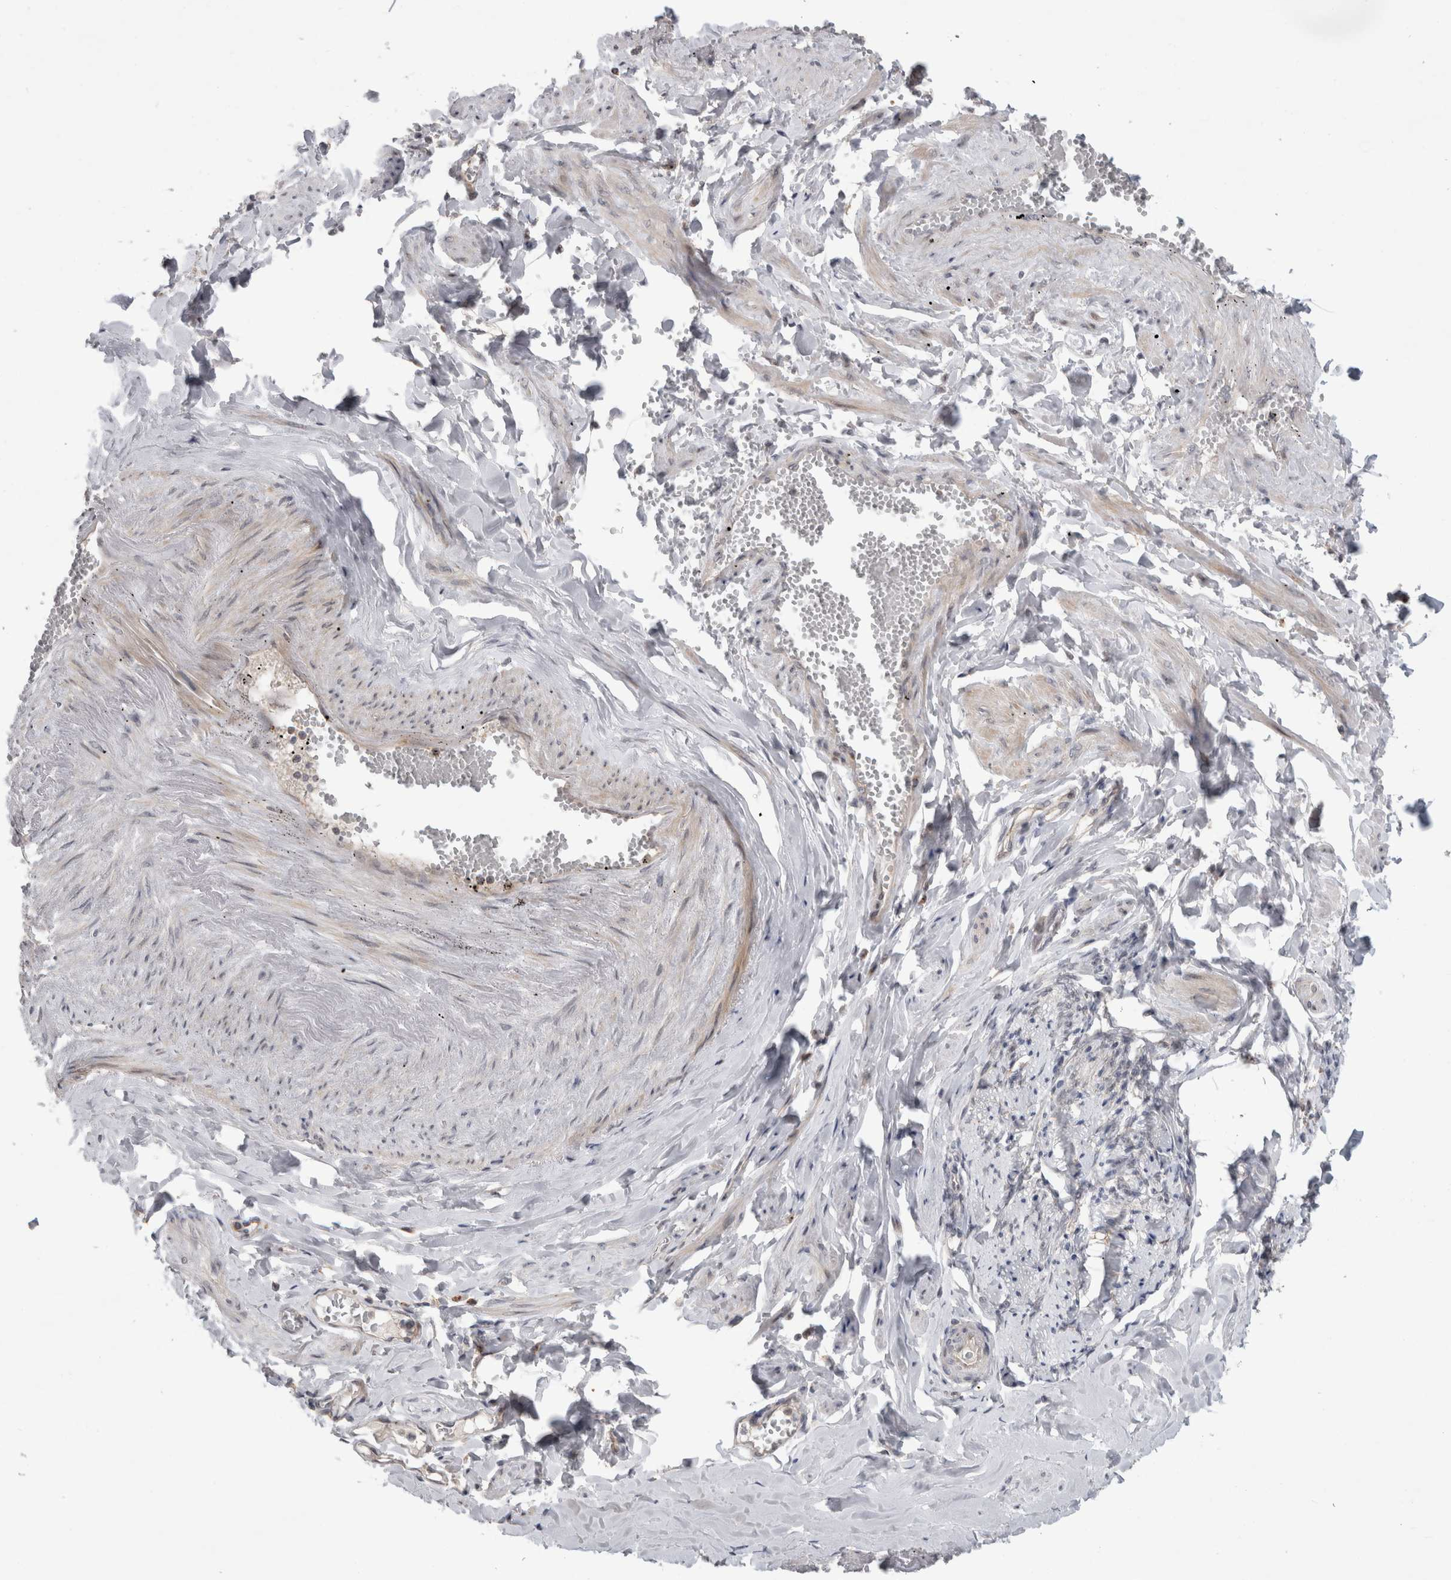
{"staining": {"intensity": "weak", "quantity": "25%-75%", "location": "cytoplasmic/membranous,nuclear"}, "tissue": "adipose tissue", "cell_type": "Adipocytes", "image_type": "normal", "snomed": [{"axis": "morphology", "description": "Normal tissue, NOS"}, {"axis": "topography", "description": "Vascular tissue"}, {"axis": "topography", "description": "Fallopian tube"}, {"axis": "topography", "description": "Ovary"}], "caption": "The photomicrograph demonstrates a brown stain indicating the presence of a protein in the cytoplasmic/membranous,nuclear of adipocytes in adipose tissue. (IHC, brightfield microscopy, high magnification).", "gene": "MTBP", "patient": {"sex": "female", "age": 67}}